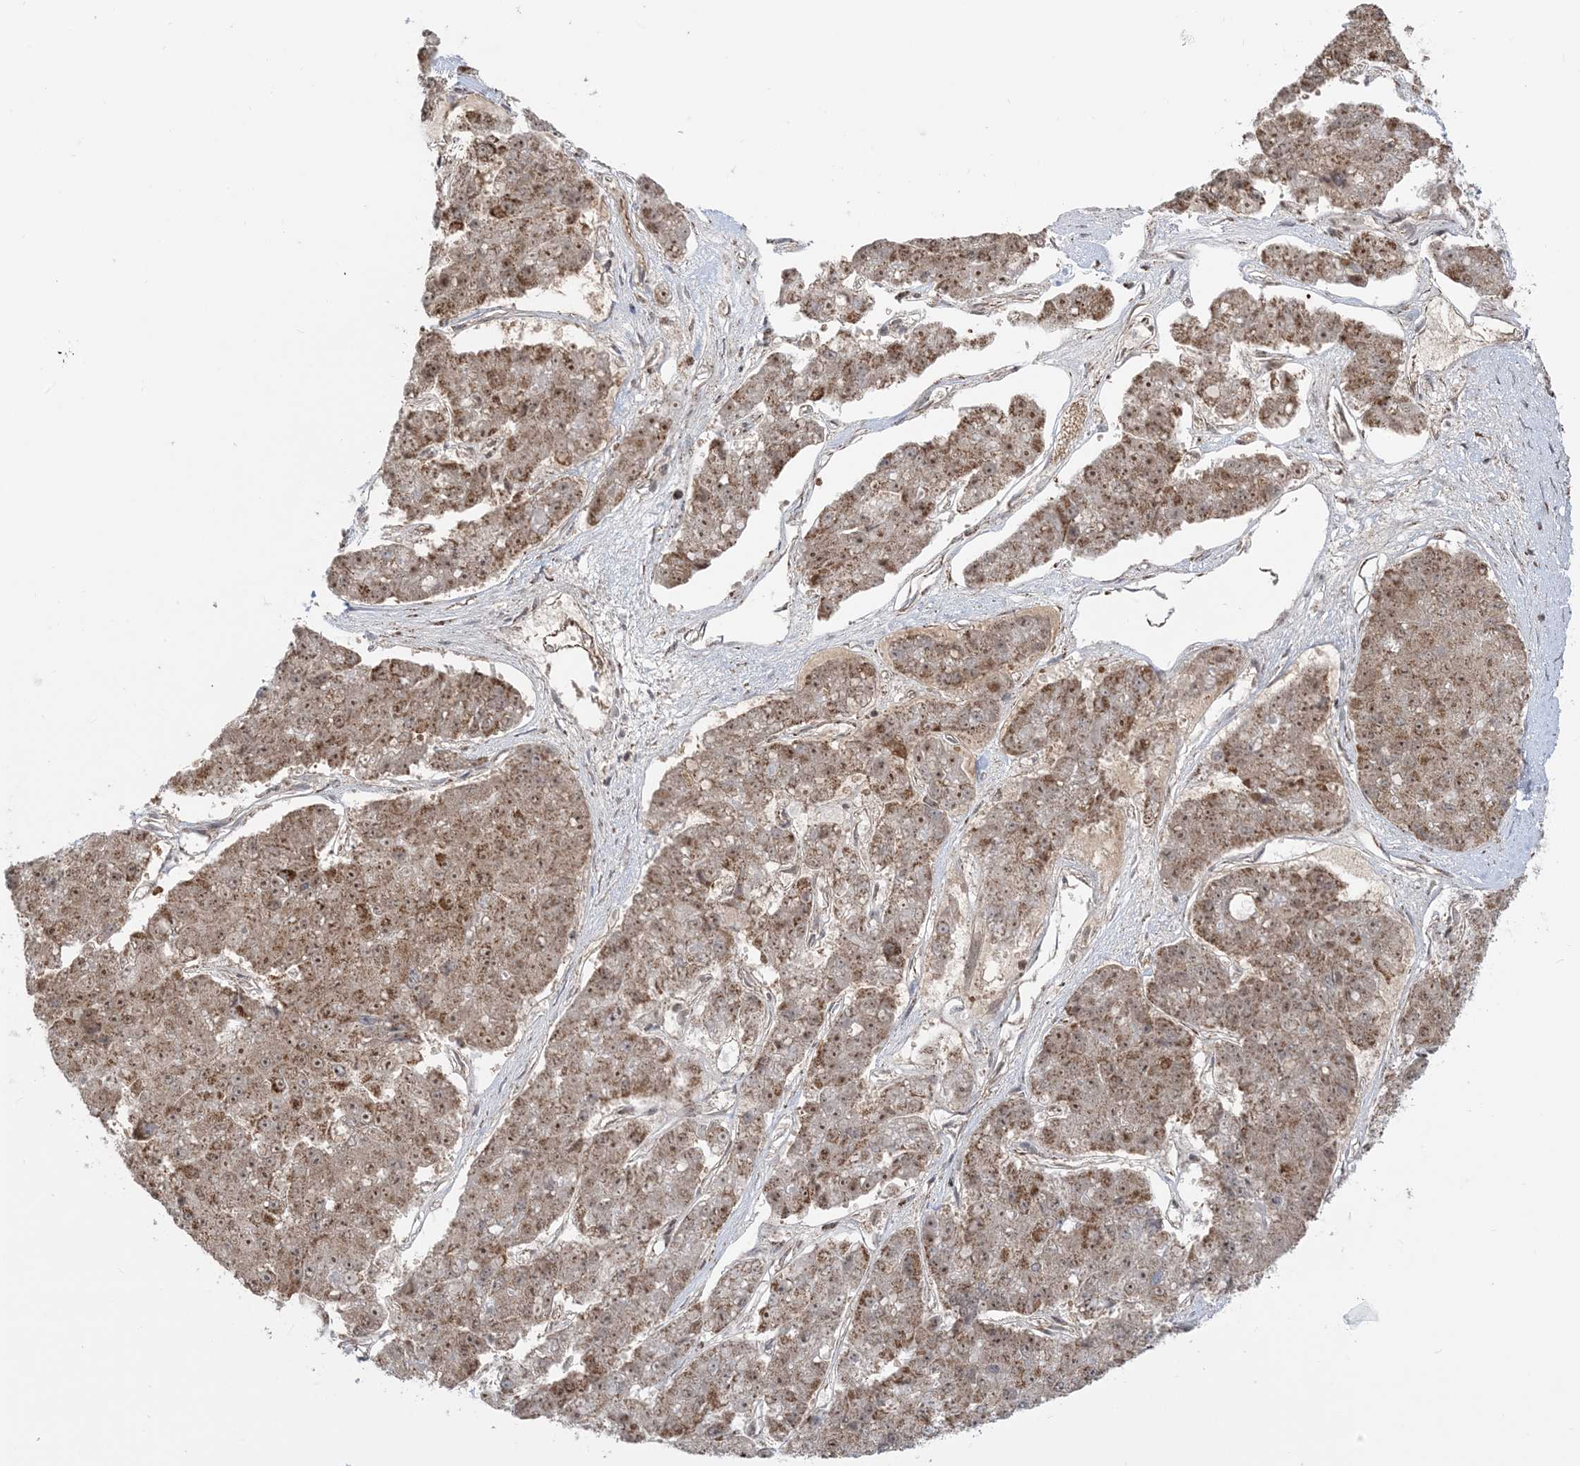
{"staining": {"intensity": "moderate", "quantity": ">75%", "location": "cytoplasmic/membranous,nuclear"}, "tissue": "pancreatic cancer", "cell_type": "Tumor cells", "image_type": "cancer", "snomed": [{"axis": "morphology", "description": "Adenocarcinoma, NOS"}, {"axis": "topography", "description": "Pancreas"}], "caption": "Adenocarcinoma (pancreatic) was stained to show a protein in brown. There is medium levels of moderate cytoplasmic/membranous and nuclear positivity in approximately >75% of tumor cells.", "gene": "MAPKBP1", "patient": {"sex": "male", "age": 50}}